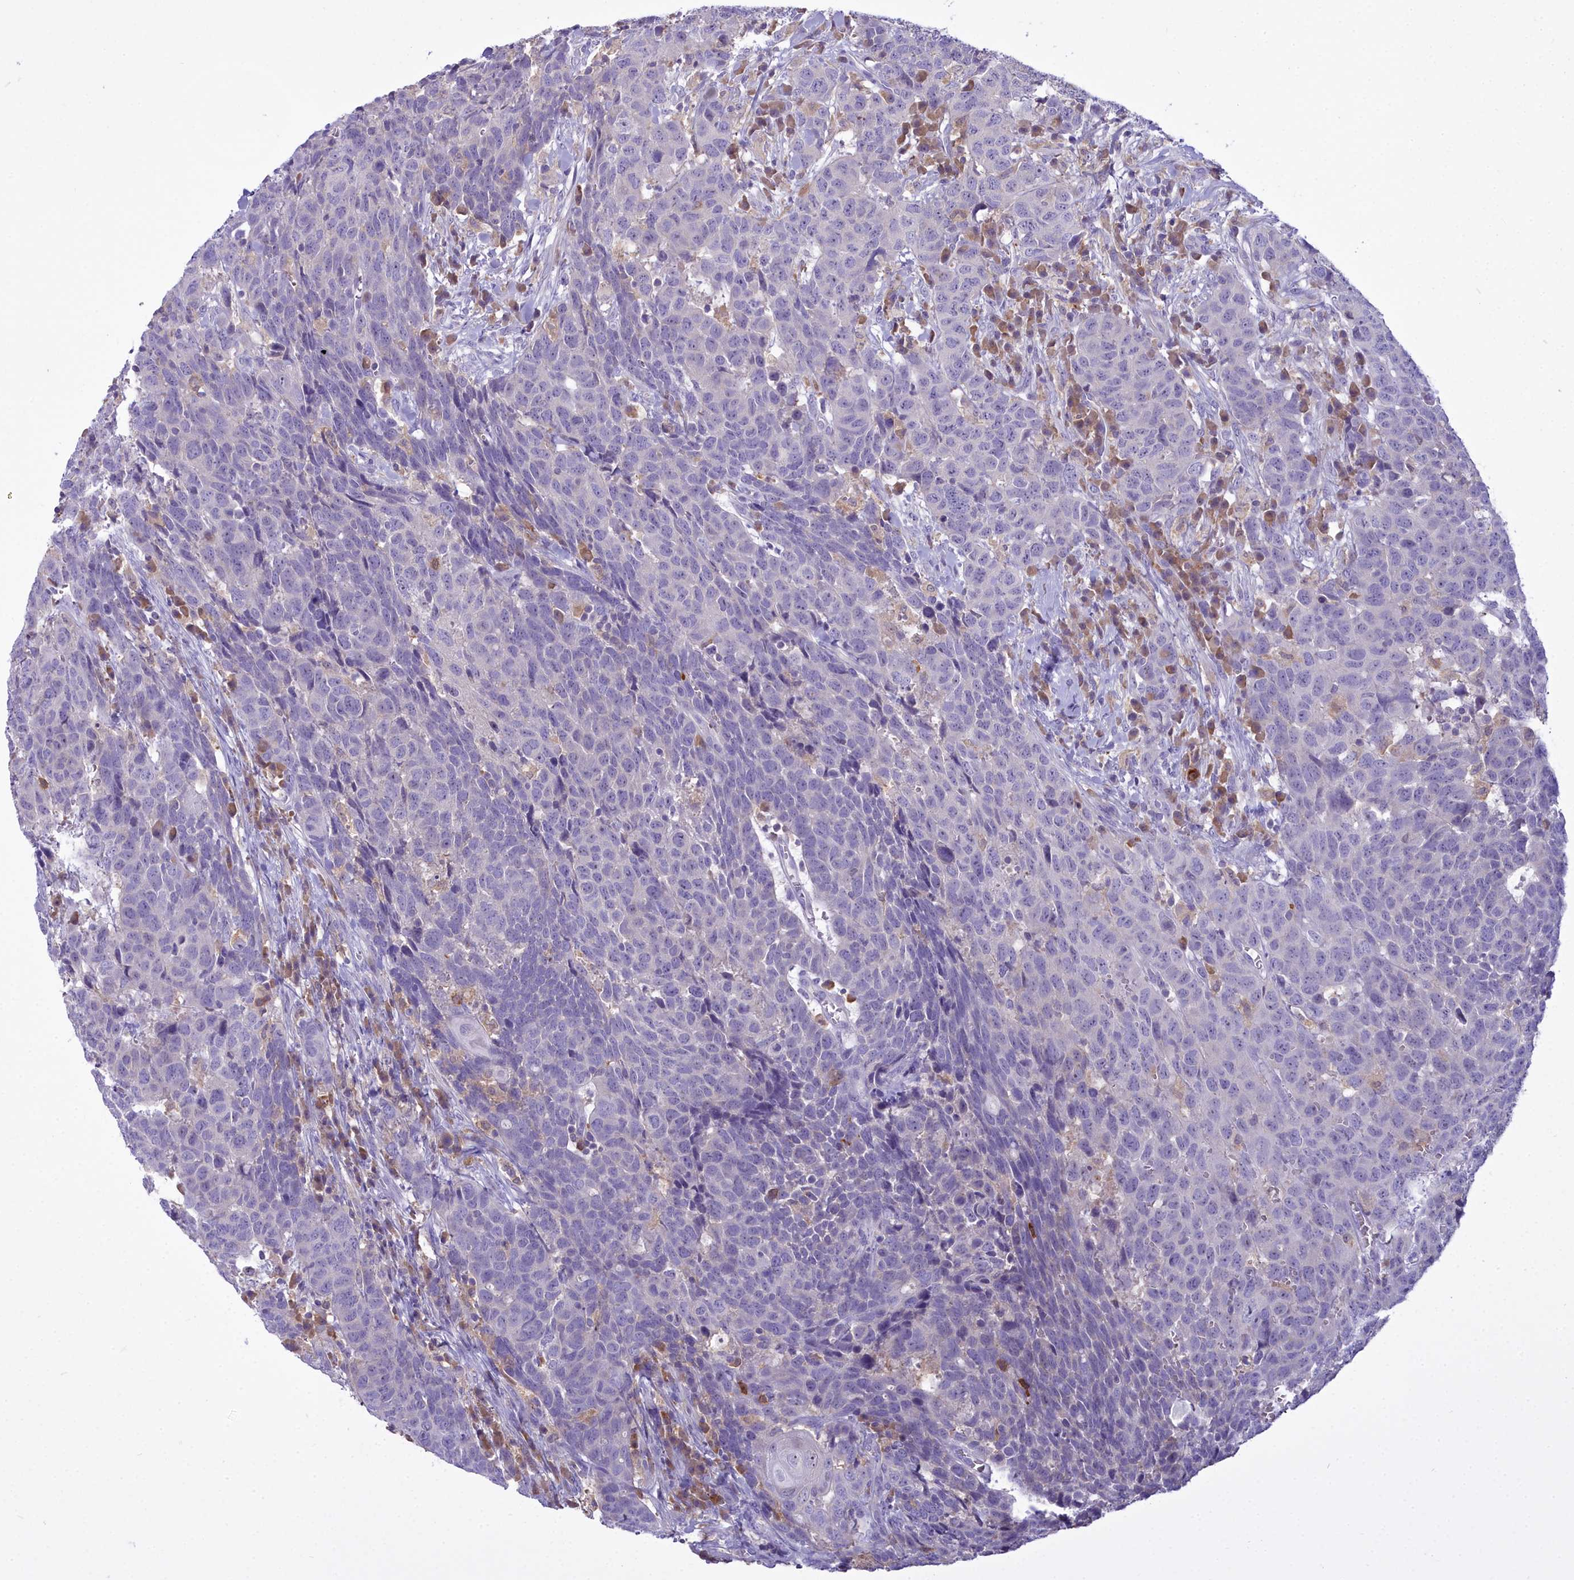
{"staining": {"intensity": "negative", "quantity": "none", "location": "none"}, "tissue": "head and neck cancer", "cell_type": "Tumor cells", "image_type": "cancer", "snomed": [{"axis": "morphology", "description": "Squamous cell carcinoma, NOS"}, {"axis": "topography", "description": "Head-Neck"}], "caption": "The histopathology image displays no significant expression in tumor cells of head and neck cancer (squamous cell carcinoma). (Stains: DAB immunohistochemistry with hematoxylin counter stain, Microscopy: brightfield microscopy at high magnification).", "gene": "BLNK", "patient": {"sex": "male", "age": 66}}